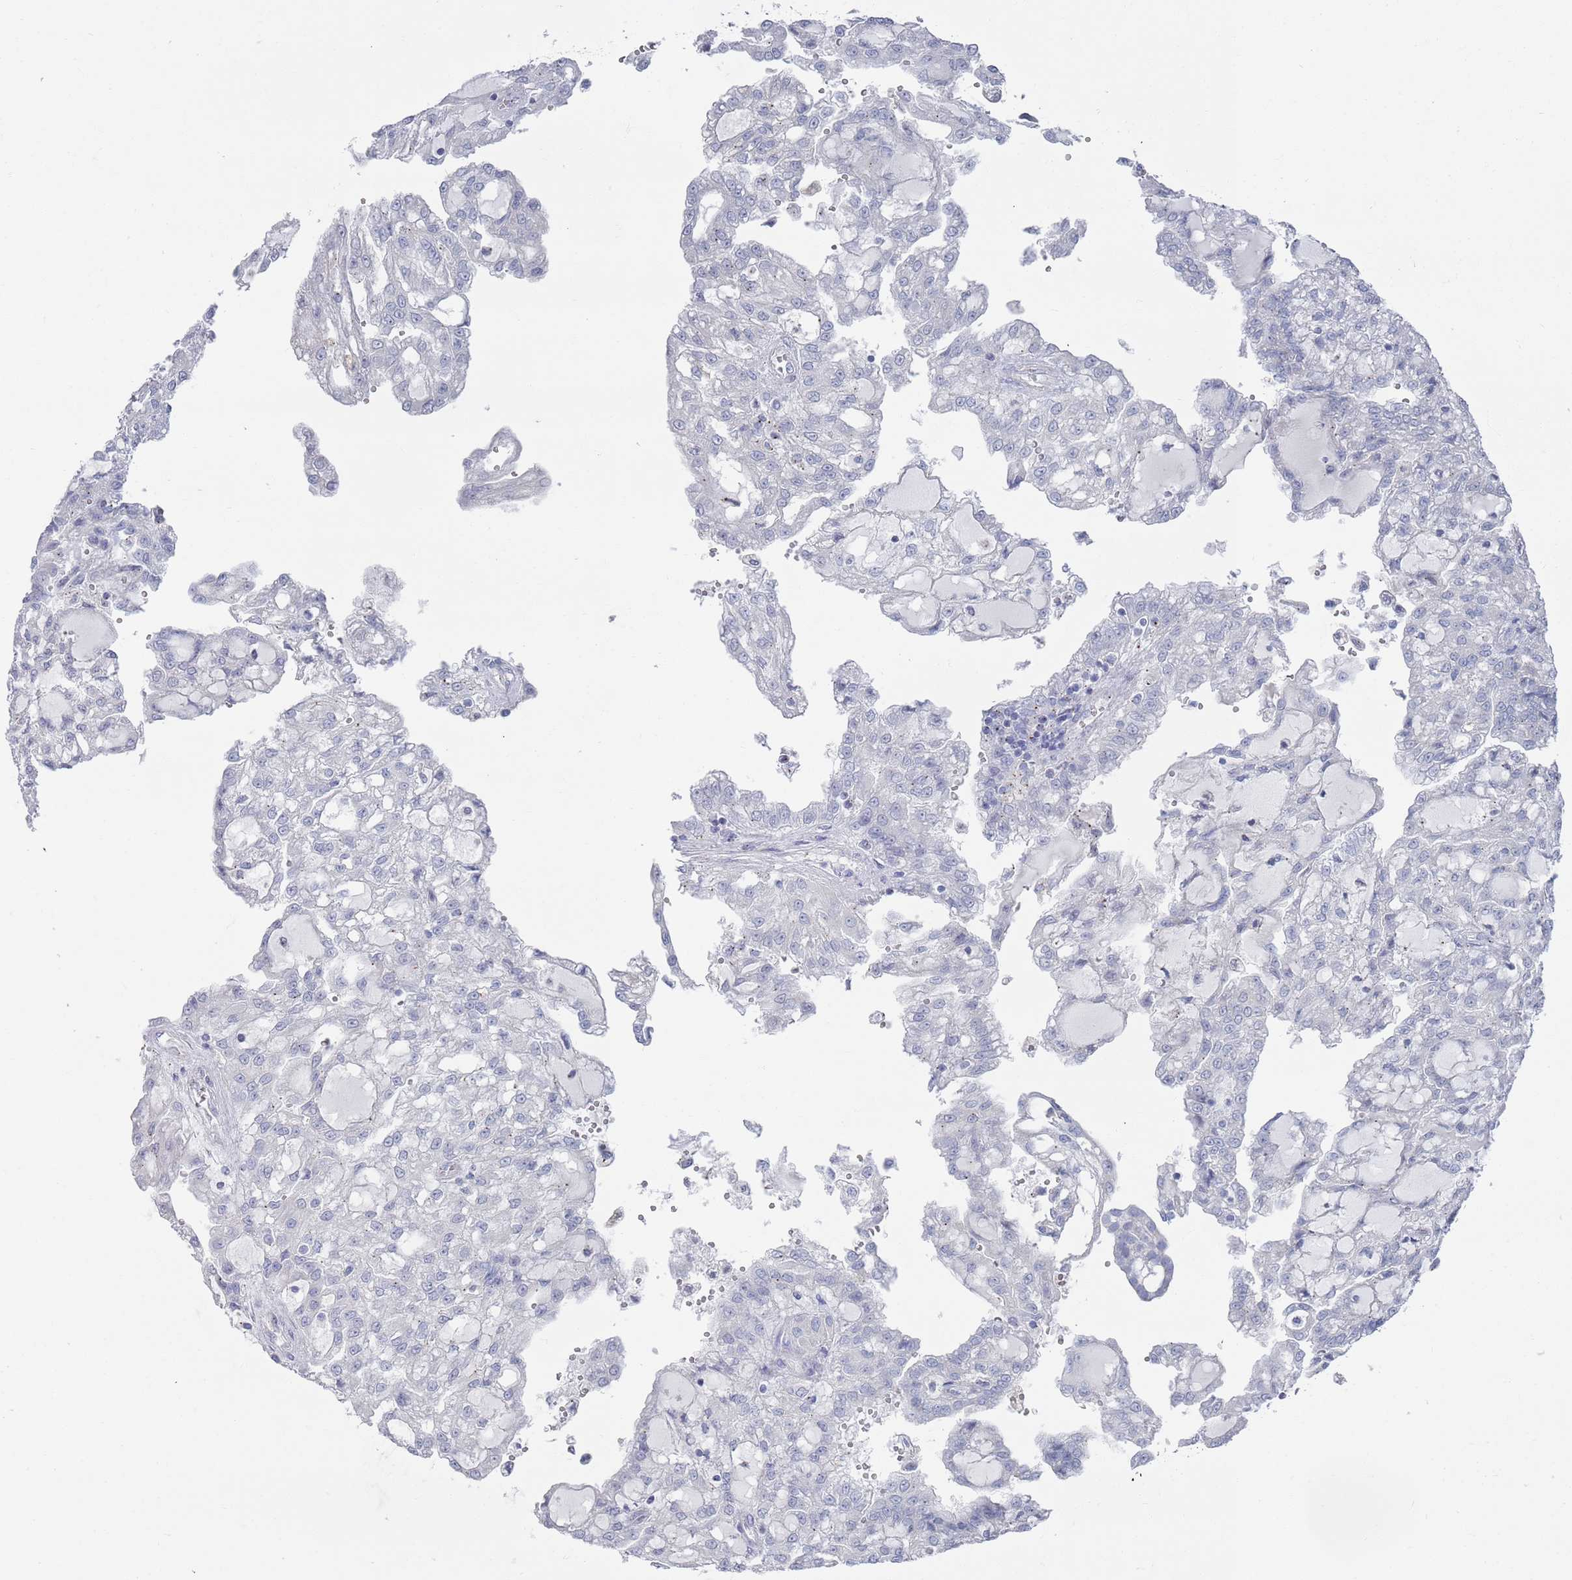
{"staining": {"intensity": "negative", "quantity": "none", "location": "none"}, "tissue": "renal cancer", "cell_type": "Tumor cells", "image_type": "cancer", "snomed": [{"axis": "morphology", "description": "Adenocarcinoma, NOS"}, {"axis": "topography", "description": "Kidney"}], "caption": "The immunohistochemistry (IHC) image has no significant staining in tumor cells of adenocarcinoma (renal) tissue. Nuclei are stained in blue.", "gene": "MAT1A", "patient": {"sex": "male", "age": 63}}